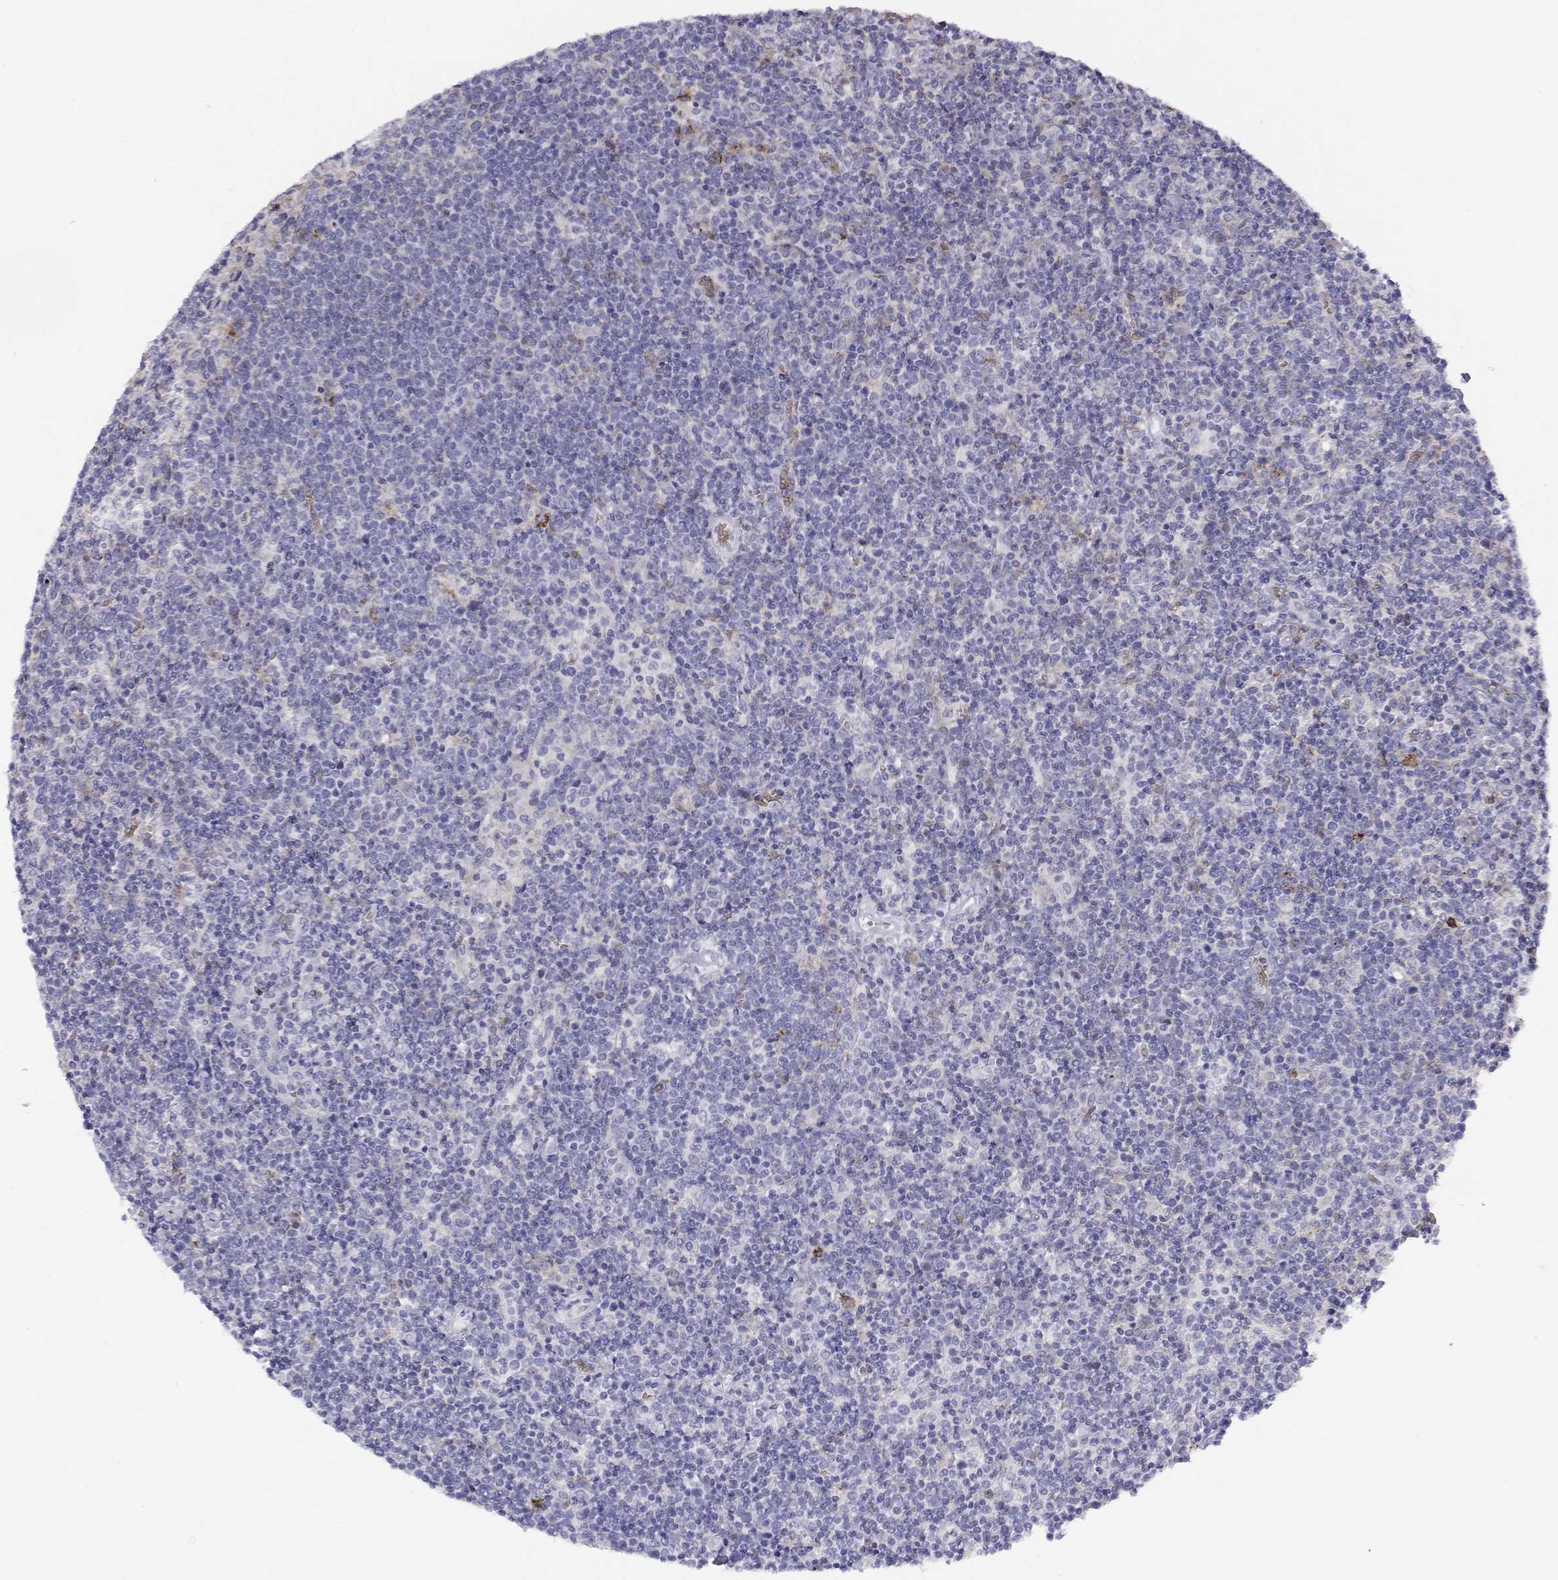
{"staining": {"intensity": "negative", "quantity": "none", "location": "none"}, "tissue": "lymphoma", "cell_type": "Tumor cells", "image_type": "cancer", "snomed": [{"axis": "morphology", "description": "Malignant lymphoma, non-Hodgkin's type, High grade"}, {"axis": "topography", "description": "Lymph node"}], "caption": "Immunohistochemical staining of human high-grade malignant lymphoma, non-Hodgkin's type demonstrates no significant staining in tumor cells. (DAB (3,3'-diaminobenzidine) immunohistochemistry, high magnification).", "gene": "CADM1", "patient": {"sex": "male", "age": 61}}